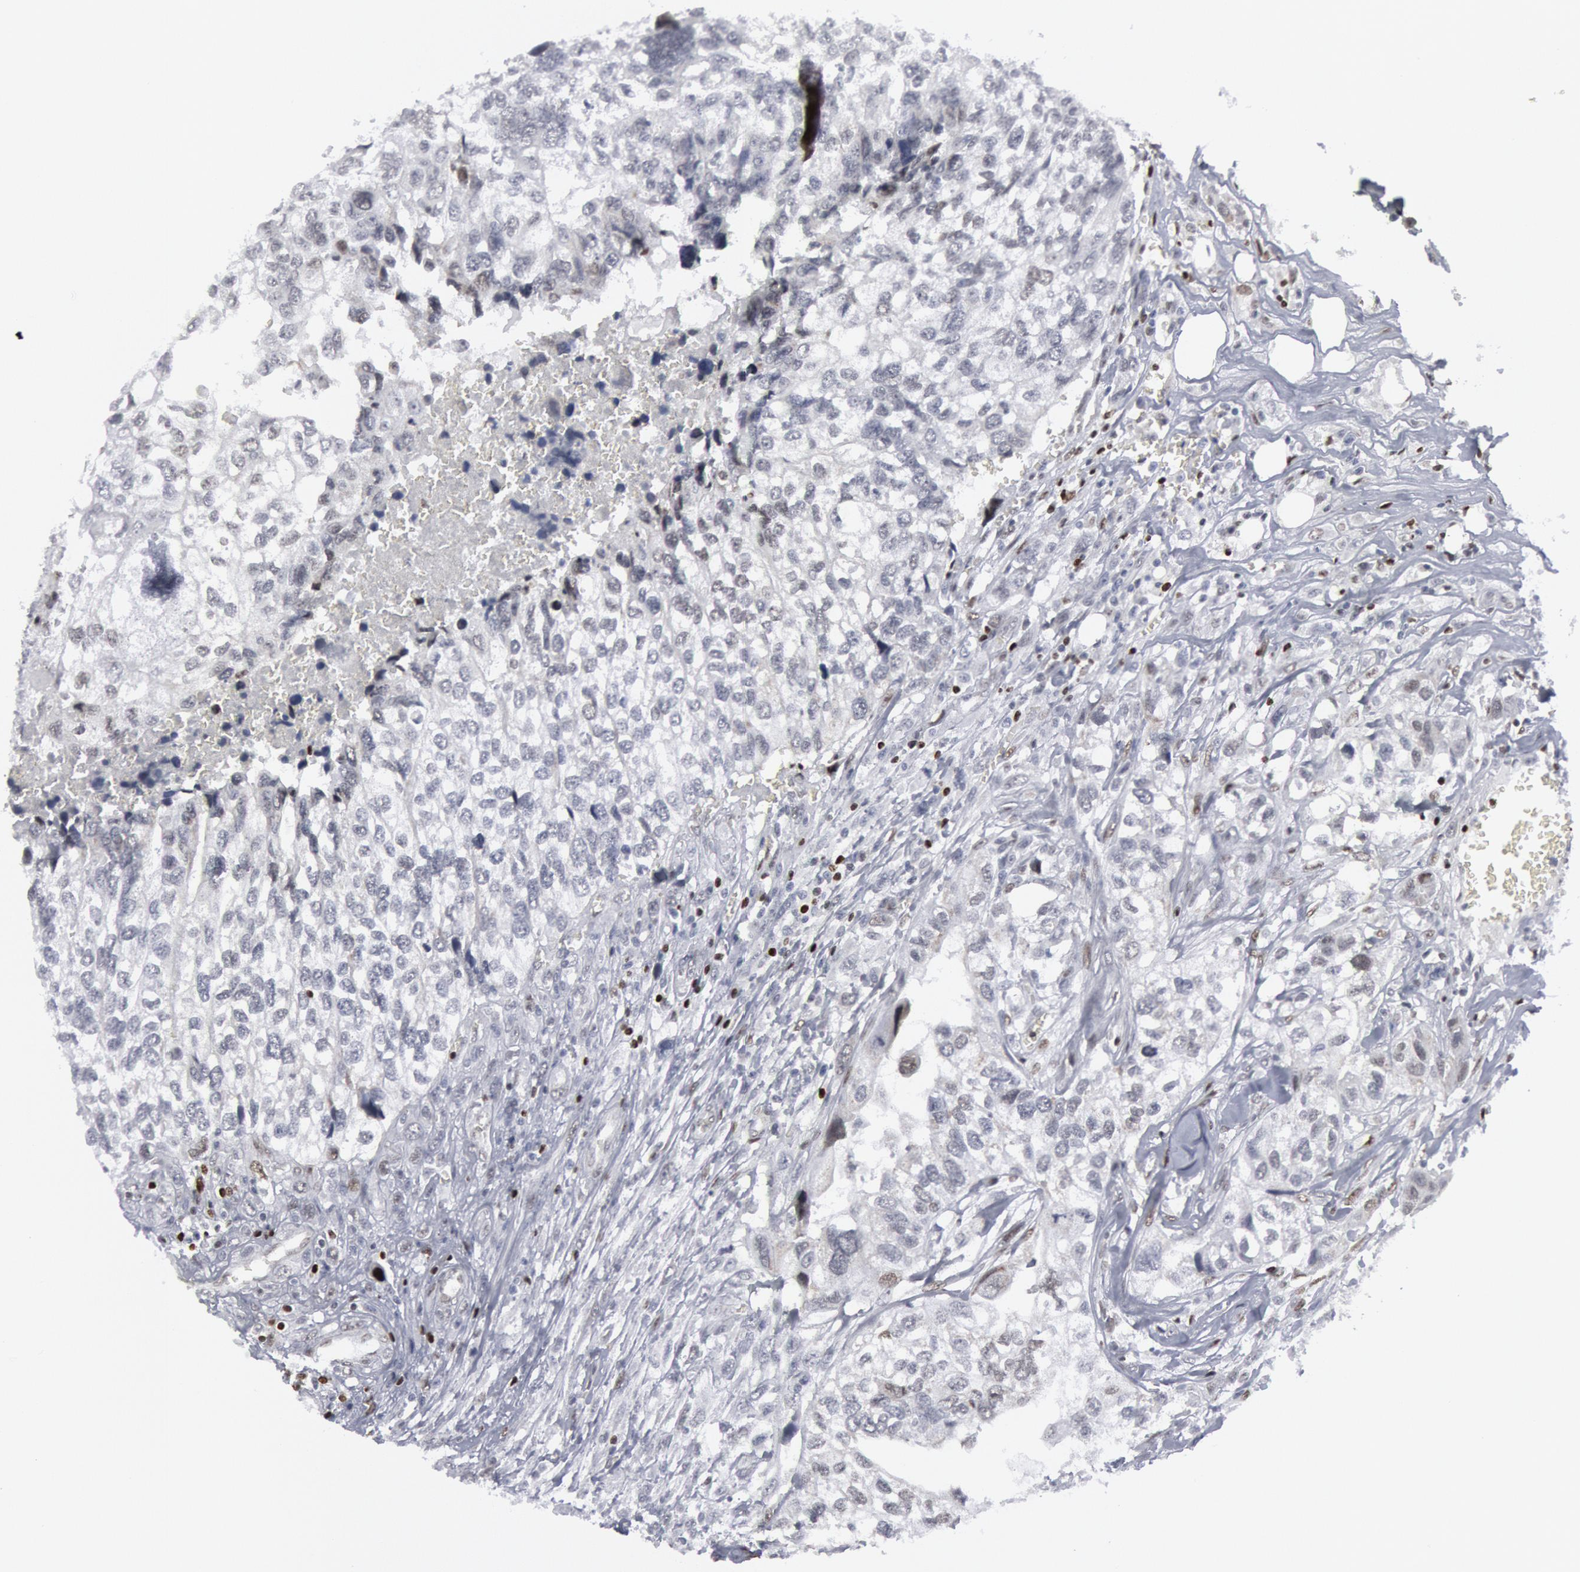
{"staining": {"intensity": "negative", "quantity": "none", "location": "none"}, "tissue": "breast cancer", "cell_type": "Tumor cells", "image_type": "cancer", "snomed": [{"axis": "morphology", "description": "Neoplasm, malignant, NOS"}, {"axis": "topography", "description": "Breast"}], "caption": "The histopathology image demonstrates no significant positivity in tumor cells of malignant neoplasm (breast).", "gene": "MECP2", "patient": {"sex": "female", "age": 50}}